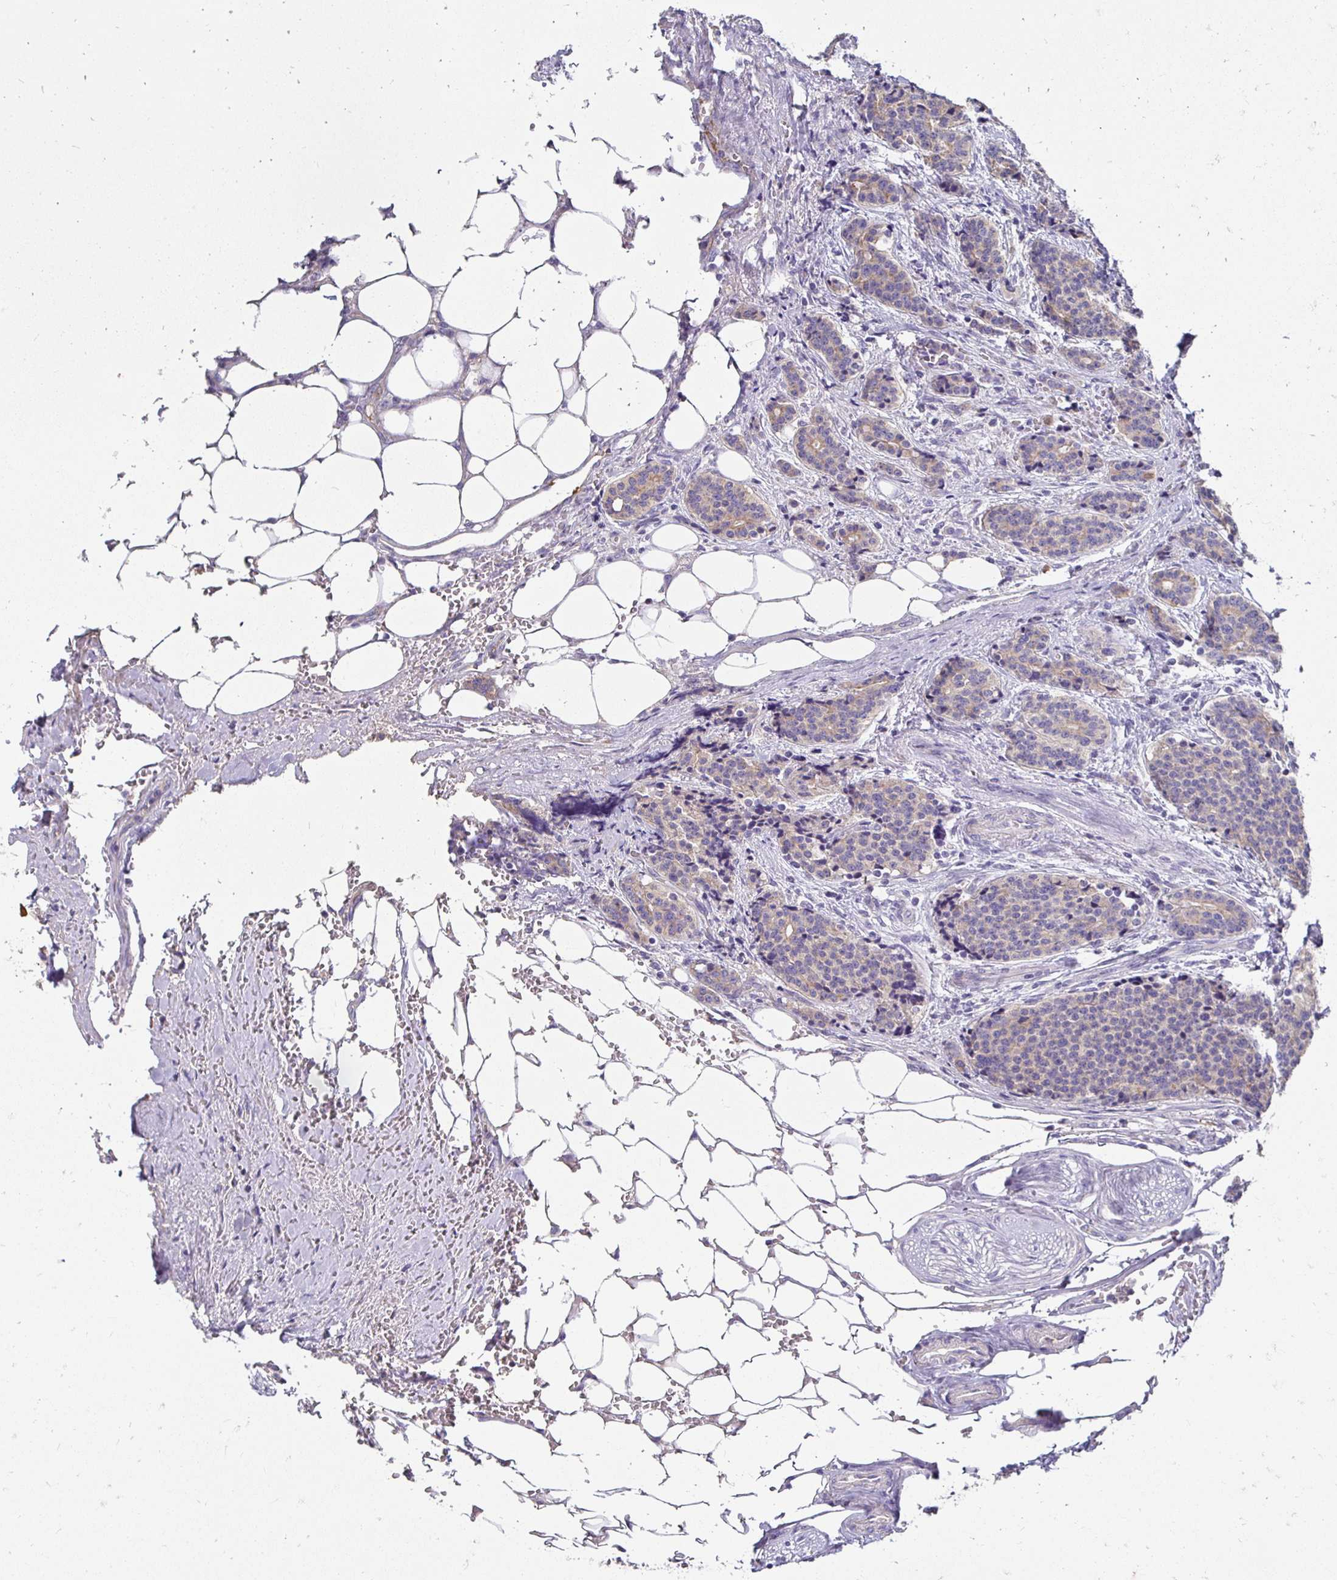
{"staining": {"intensity": "weak", "quantity": ">75%", "location": "cytoplasmic/membranous"}, "tissue": "carcinoid", "cell_type": "Tumor cells", "image_type": "cancer", "snomed": [{"axis": "morphology", "description": "Carcinoid, malignant, NOS"}, {"axis": "topography", "description": "Small intestine"}], "caption": "Brown immunohistochemical staining in carcinoid reveals weak cytoplasmic/membranous expression in approximately >75% of tumor cells.", "gene": "AKAP6", "patient": {"sex": "female", "age": 73}}